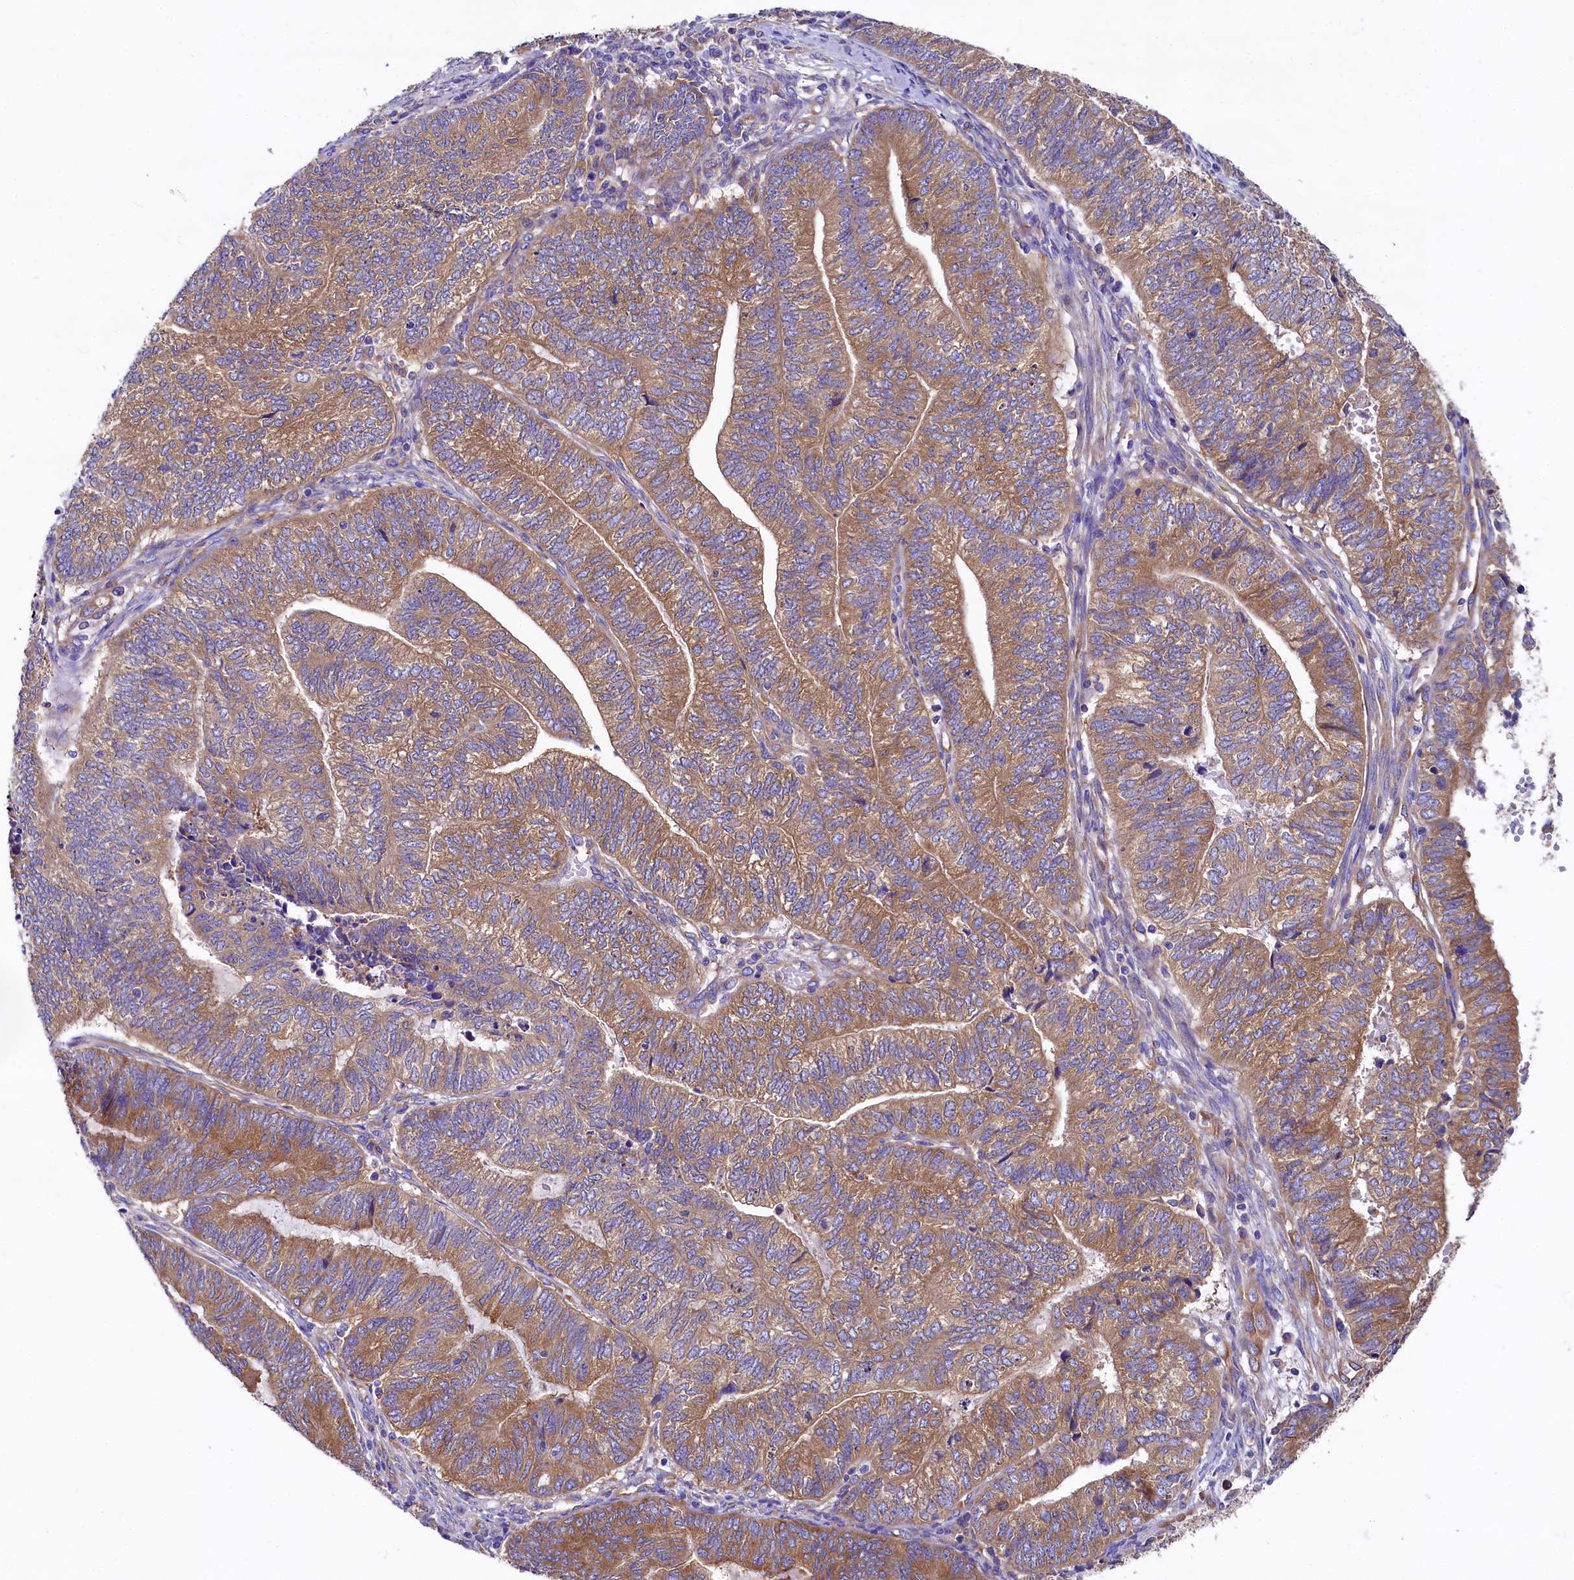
{"staining": {"intensity": "moderate", "quantity": "25%-75%", "location": "cytoplasmic/membranous"}, "tissue": "endometrial cancer", "cell_type": "Tumor cells", "image_type": "cancer", "snomed": [{"axis": "morphology", "description": "Adenocarcinoma, NOS"}, {"axis": "topography", "description": "Uterus"}, {"axis": "topography", "description": "Endometrium"}], "caption": "Immunohistochemical staining of human endometrial cancer exhibits moderate cytoplasmic/membranous protein positivity in about 25%-75% of tumor cells.", "gene": "QARS1", "patient": {"sex": "female", "age": 70}}